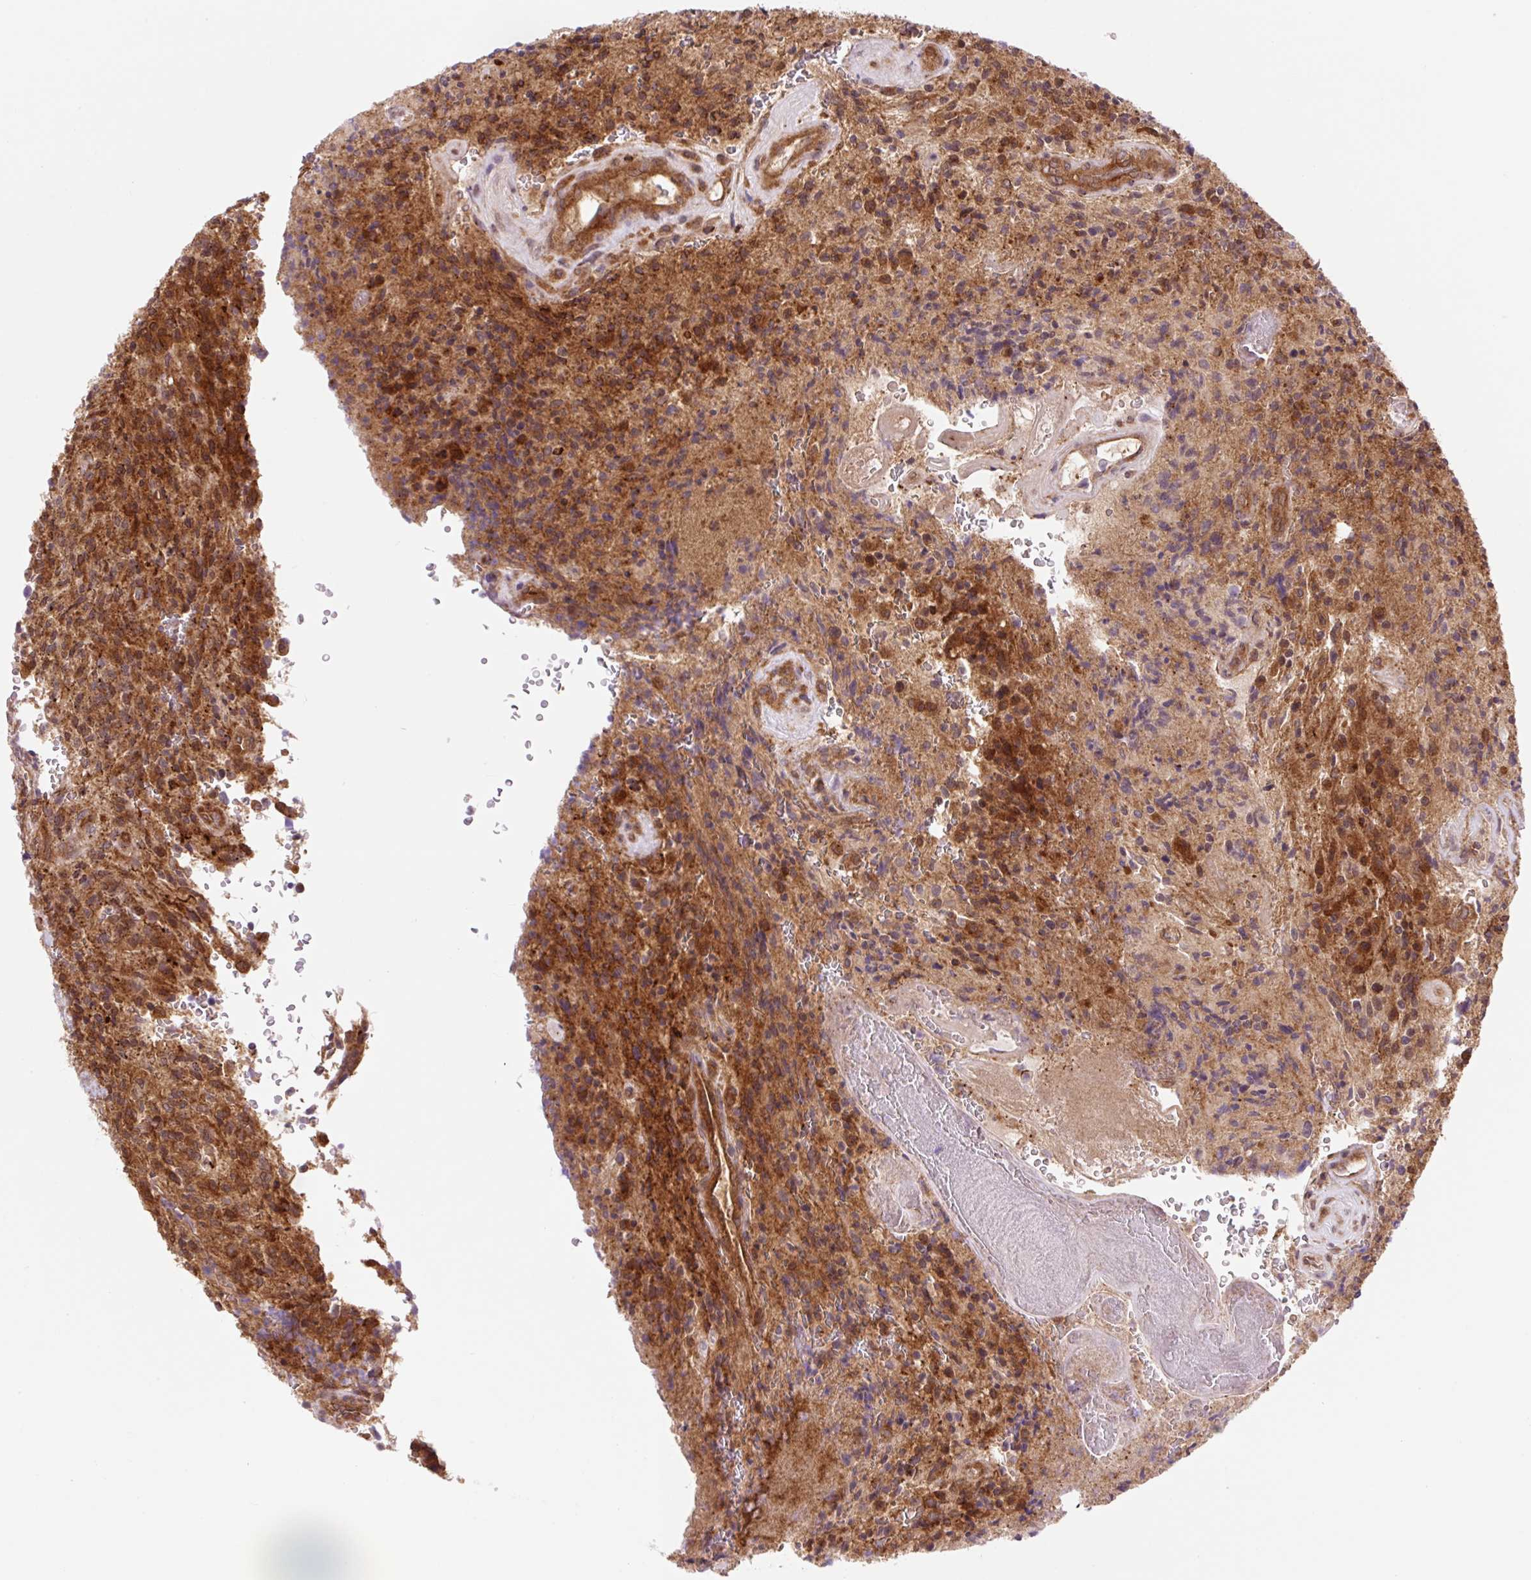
{"staining": {"intensity": "moderate", "quantity": ">75%", "location": "cytoplasmic/membranous"}, "tissue": "glioma", "cell_type": "Tumor cells", "image_type": "cancer", "snomed": [{"axis": "morphology", "description": "Normal tissue, NOS"}, {"axis": "morphology", "description": "Glioma, malignant, High grade"}, {"axis": "topography", "description": "Cerebral cortex"}], "caption": "Brown immunohistochemical staining in glioma reveals moderate cytoplasmic/membranous expression in about >75% of tumor cells. The staining was performed using DAB (3,3'-diaminobenzidine) to visualize the protein expression in brown, while the nuclei were stained in blue with hematoxylin (Magnification: 20x).", "gene": "VPS4A", "patient": {"sex": "male", "age": 56}}